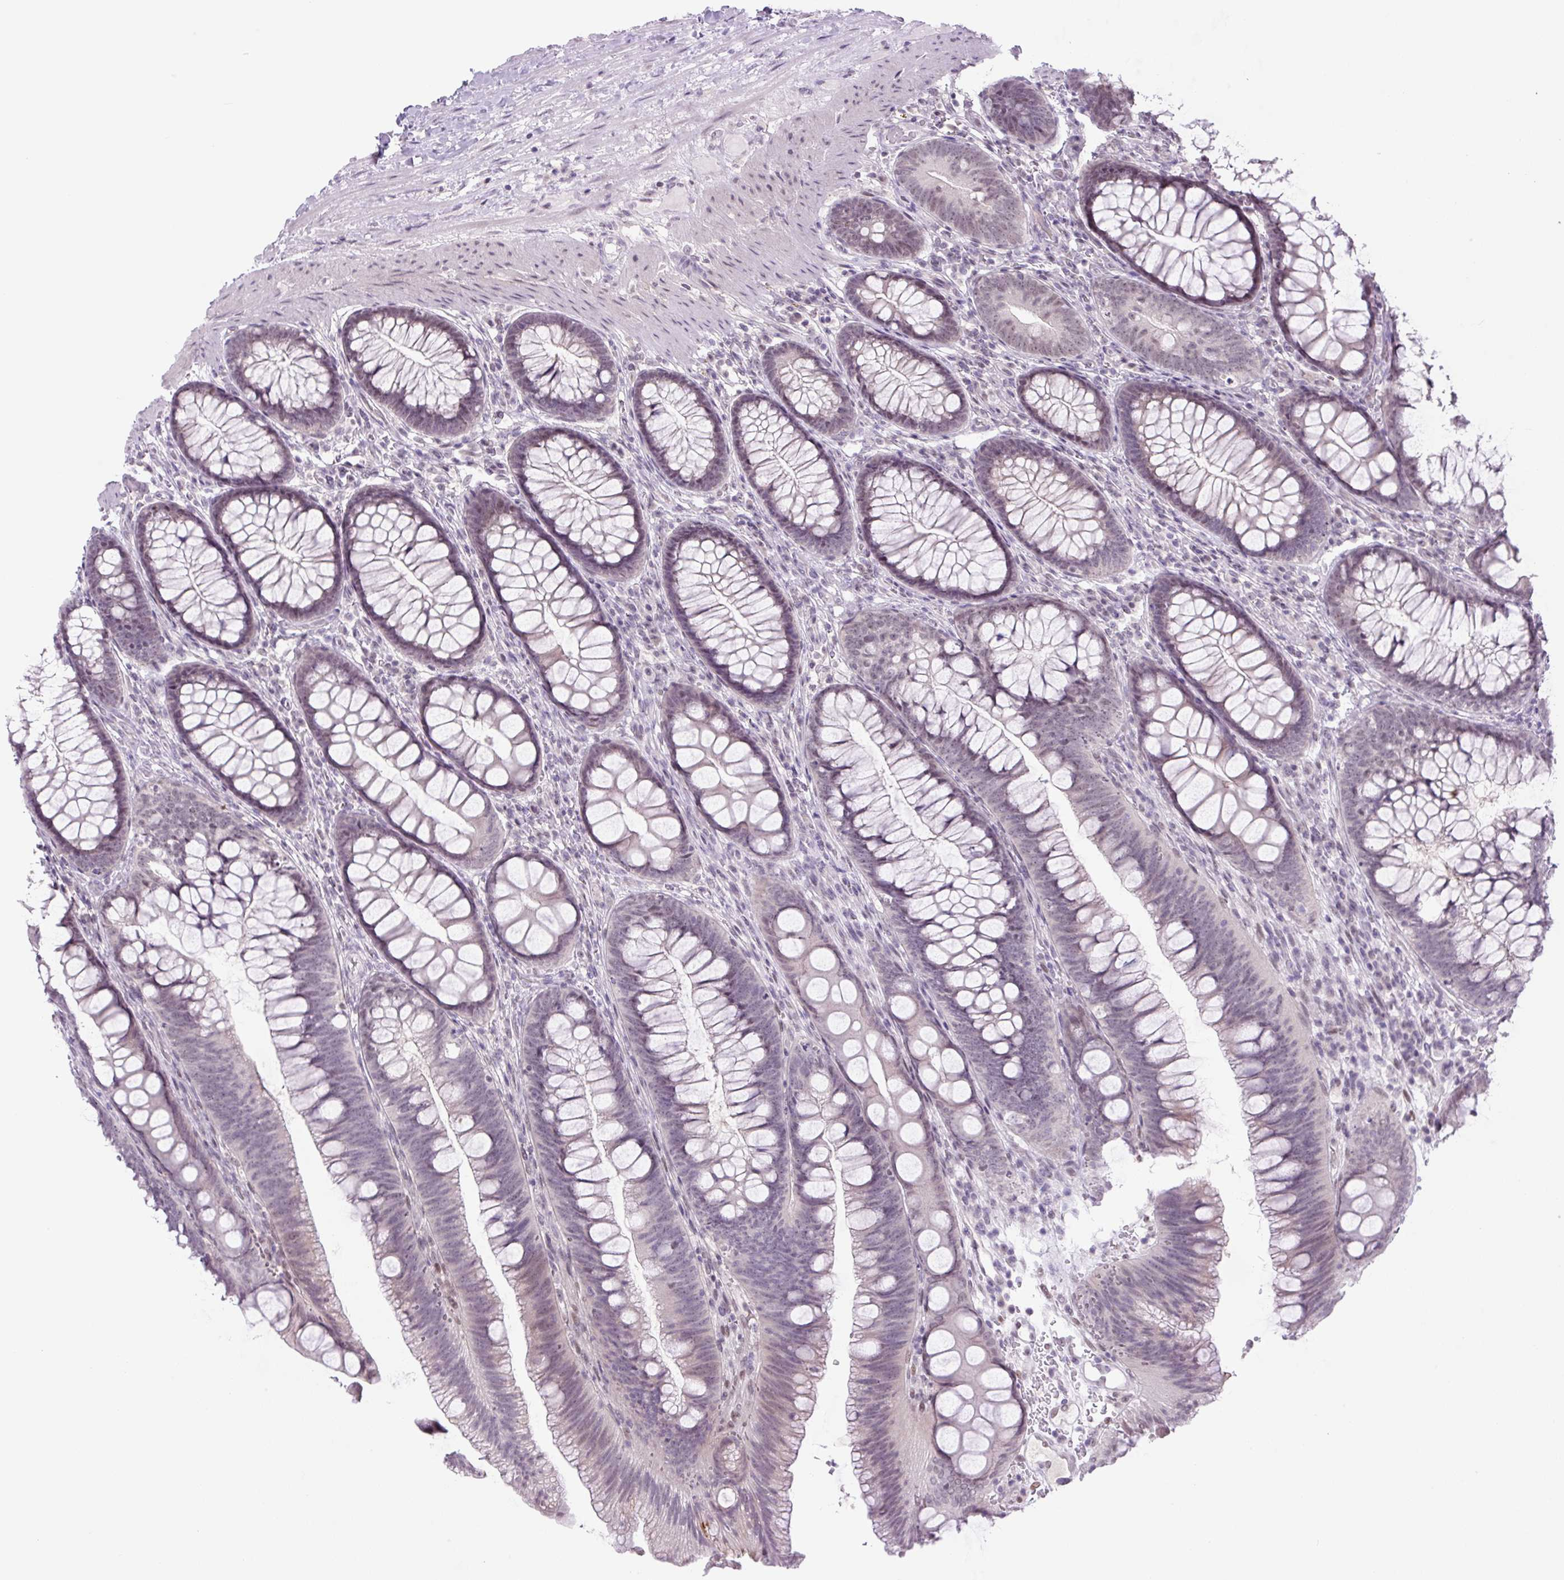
{"staining": {"intensity": "negative", "quantity": "none", "location": "none"}, "tissue": "colon", "cell_type": "Endothelial cells", "image_type": "normal", "snomed": [{"axis": "morphology", "description": "Normal tissue, NOS"}, {"axis": "morphology", "description": "Adenoma, NOS"}, {"axis": "topography", "description": "Soft tissue"}, {"axis": "topography", "description": "Colon"}], "caption": "Unremarkable colon was stained to show a protein in brown. There is no significant staining in endothelial cells. Brightfield microscopy of IHC stained with DAB (3,3'-diaminobenzidine) (brown) and hematoxylin (blue), captured at high magnification.", "gene": "RYBP", "patient": {"sex": "male", "age": 47}}